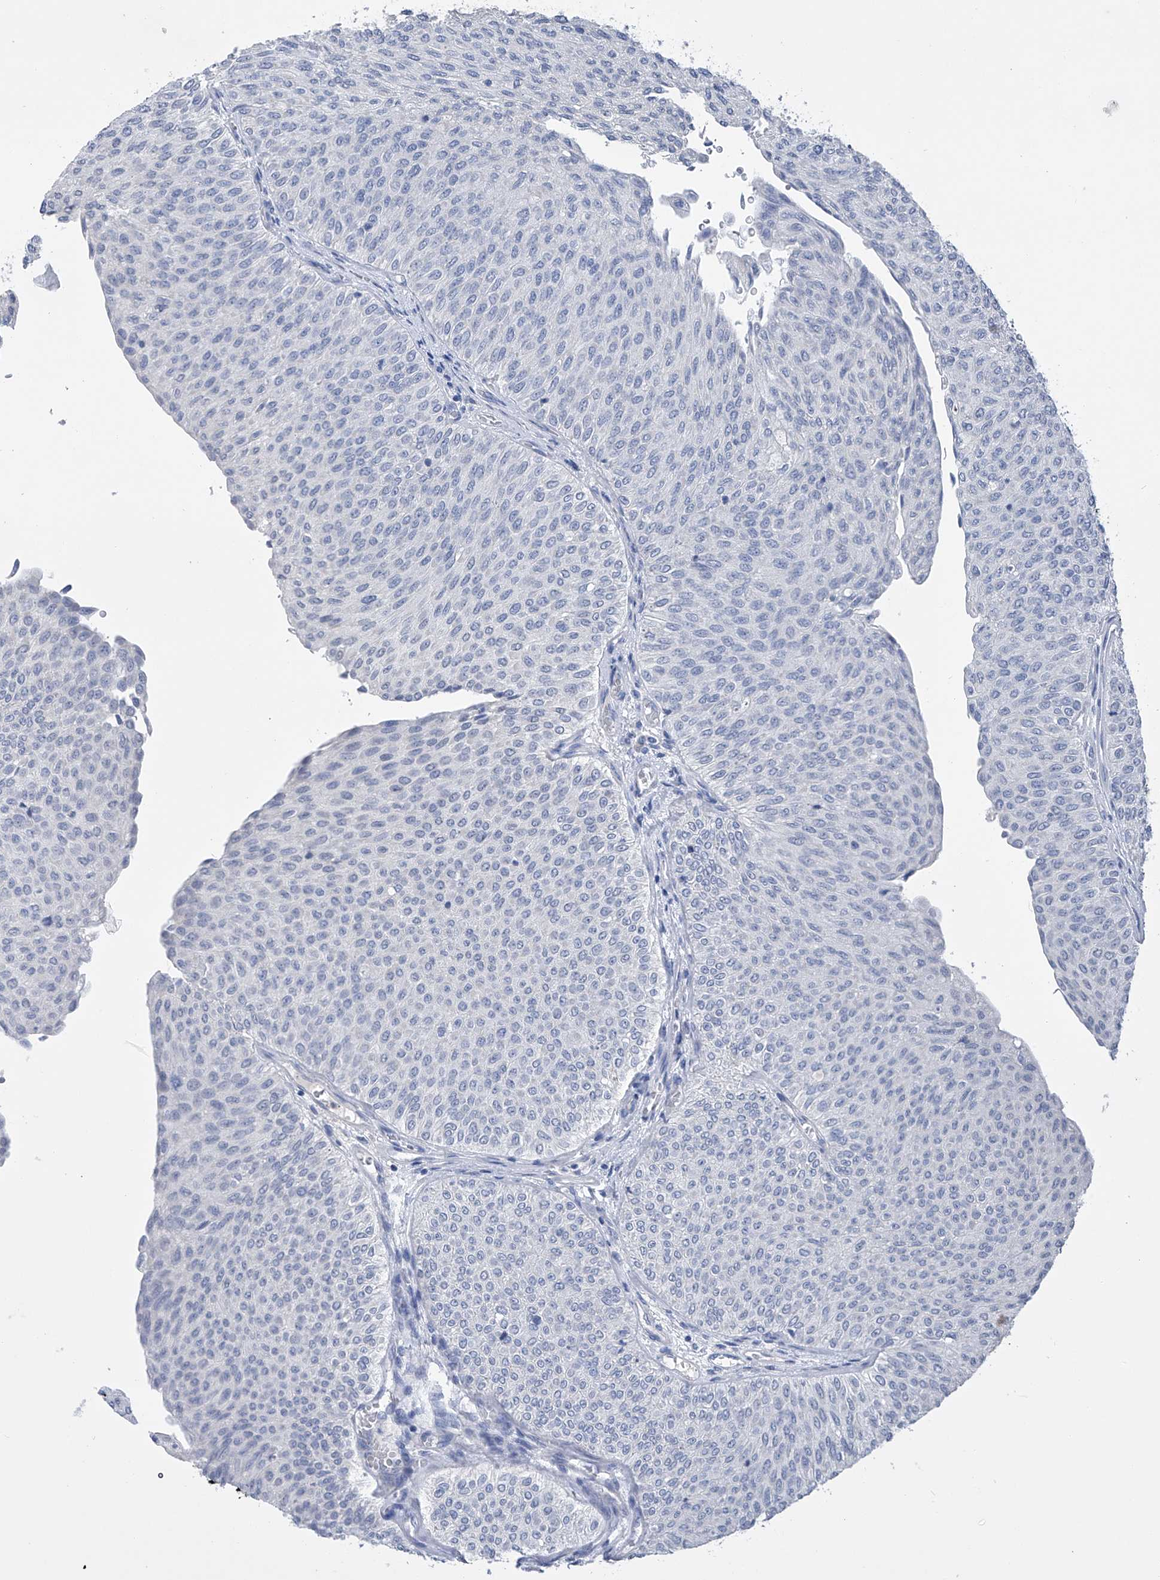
{"staining": {"intensity": "negative", "quantity": "none", "location": "none"}, "tissue": "urothelial cancer", "cell_type": "Tumor cells", "image_type": "cancer", "snomed": [{"axis": "morphology", "description": "Urothelial carcinoma, Low grade"}, {"axis": "topography", "description": "Urinary bladder"}], "caption": "IHC of human urothelial cancer reveals no positivity in tumor cells. Nuclei are stained in blue.", "gene": "ADRA1A", "patient": {"sex": "male", "age": 78}}